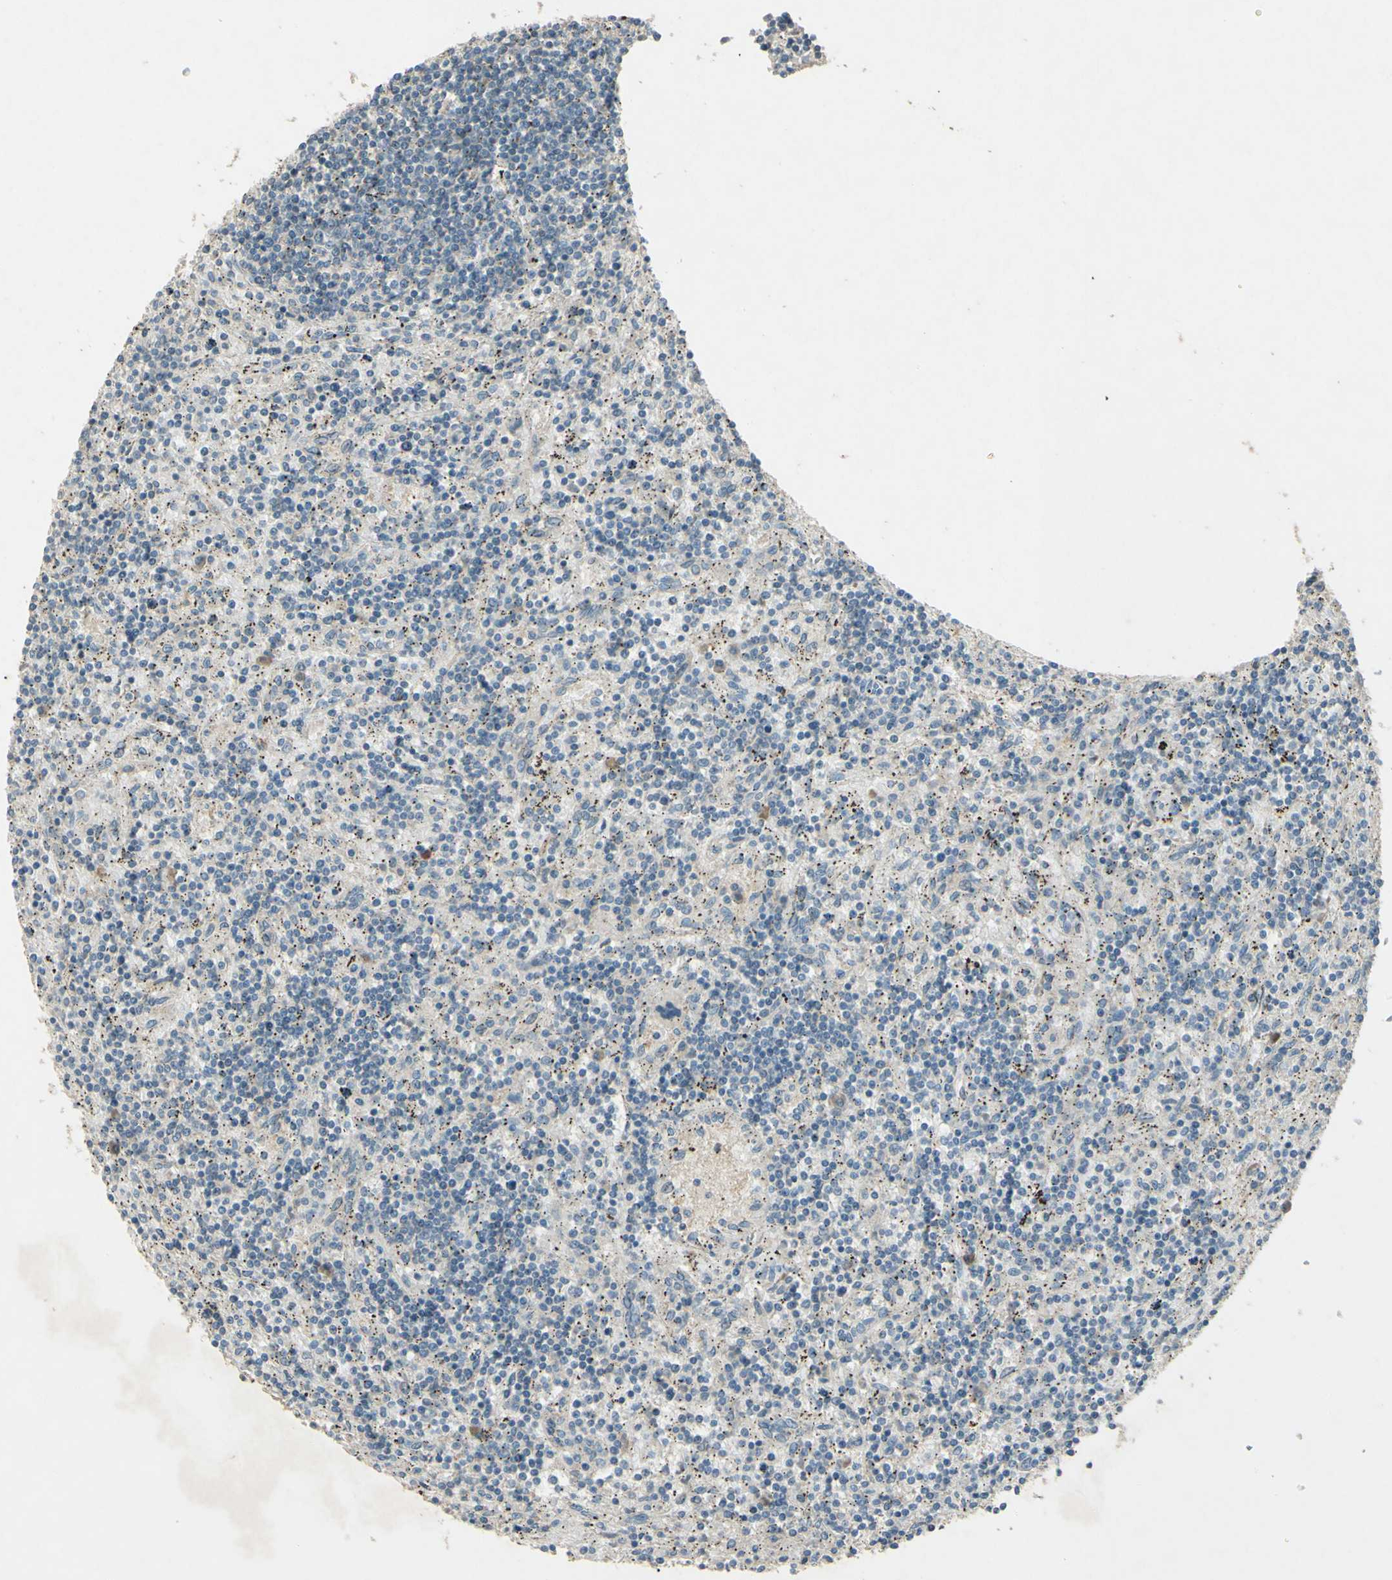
{"staining": {"intensity": "negative", "quantity": "none", "location": "none"}, "tissue": "lymphoma", "cell_type": "Tumor cells", "image_type": "cancer", "snomed": [{"axis": "morphology", "description": "Malignant lymphoma, non-Hodgkin's type, Low grade"}, {"axis": "topography", "description": "Spleen"}], "caption": "Immunohistochemical staining of human lymphoma displays no significant positivity in tumor cells.", "gene": "TIMM21", "patient": {"sex": "male", "age": 76}}